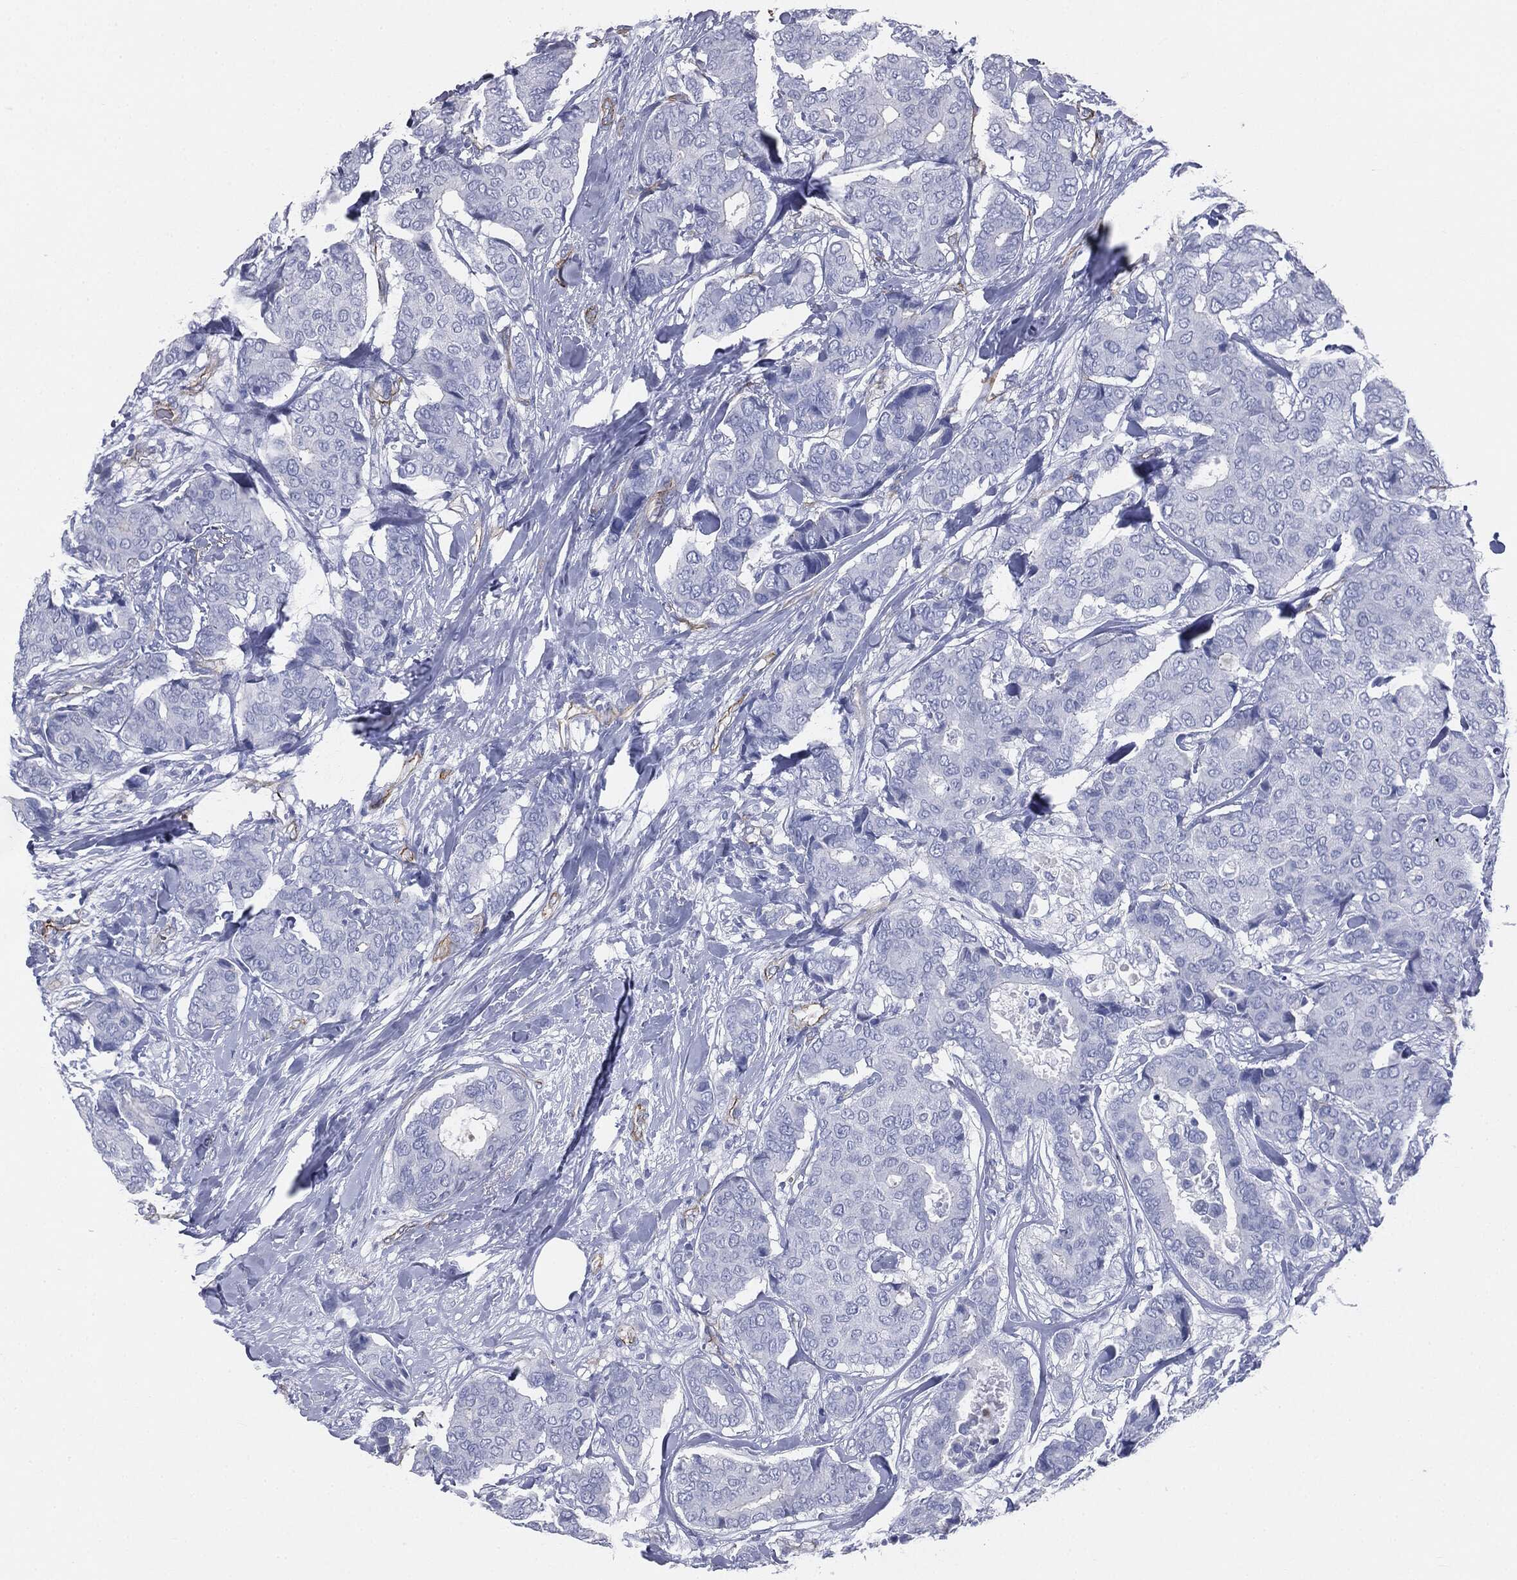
{"staining": {"intensity": "negative", "quantity": "none", "location": "none"}, "tissue": "breast cancer", "cell_type": "Tumor cells", "image_type": "cancer", "snomed": [{"axis": "morphology", "description": "Duct carcinoma"}, {"axis": "topography", "description": "Breast"}], "caption": "DAB (3,3'-diaminobenzidine) immunohistochemical staining of invasive ductal carcinoma (breast) displays no significant positivity in tumor cells. The staining is performed using DAB brown chromogen with nuclei counter-stained in using hematoxylin.", "gene": "MUC5AC", "patient": {"sex": "female", "age": 75}}